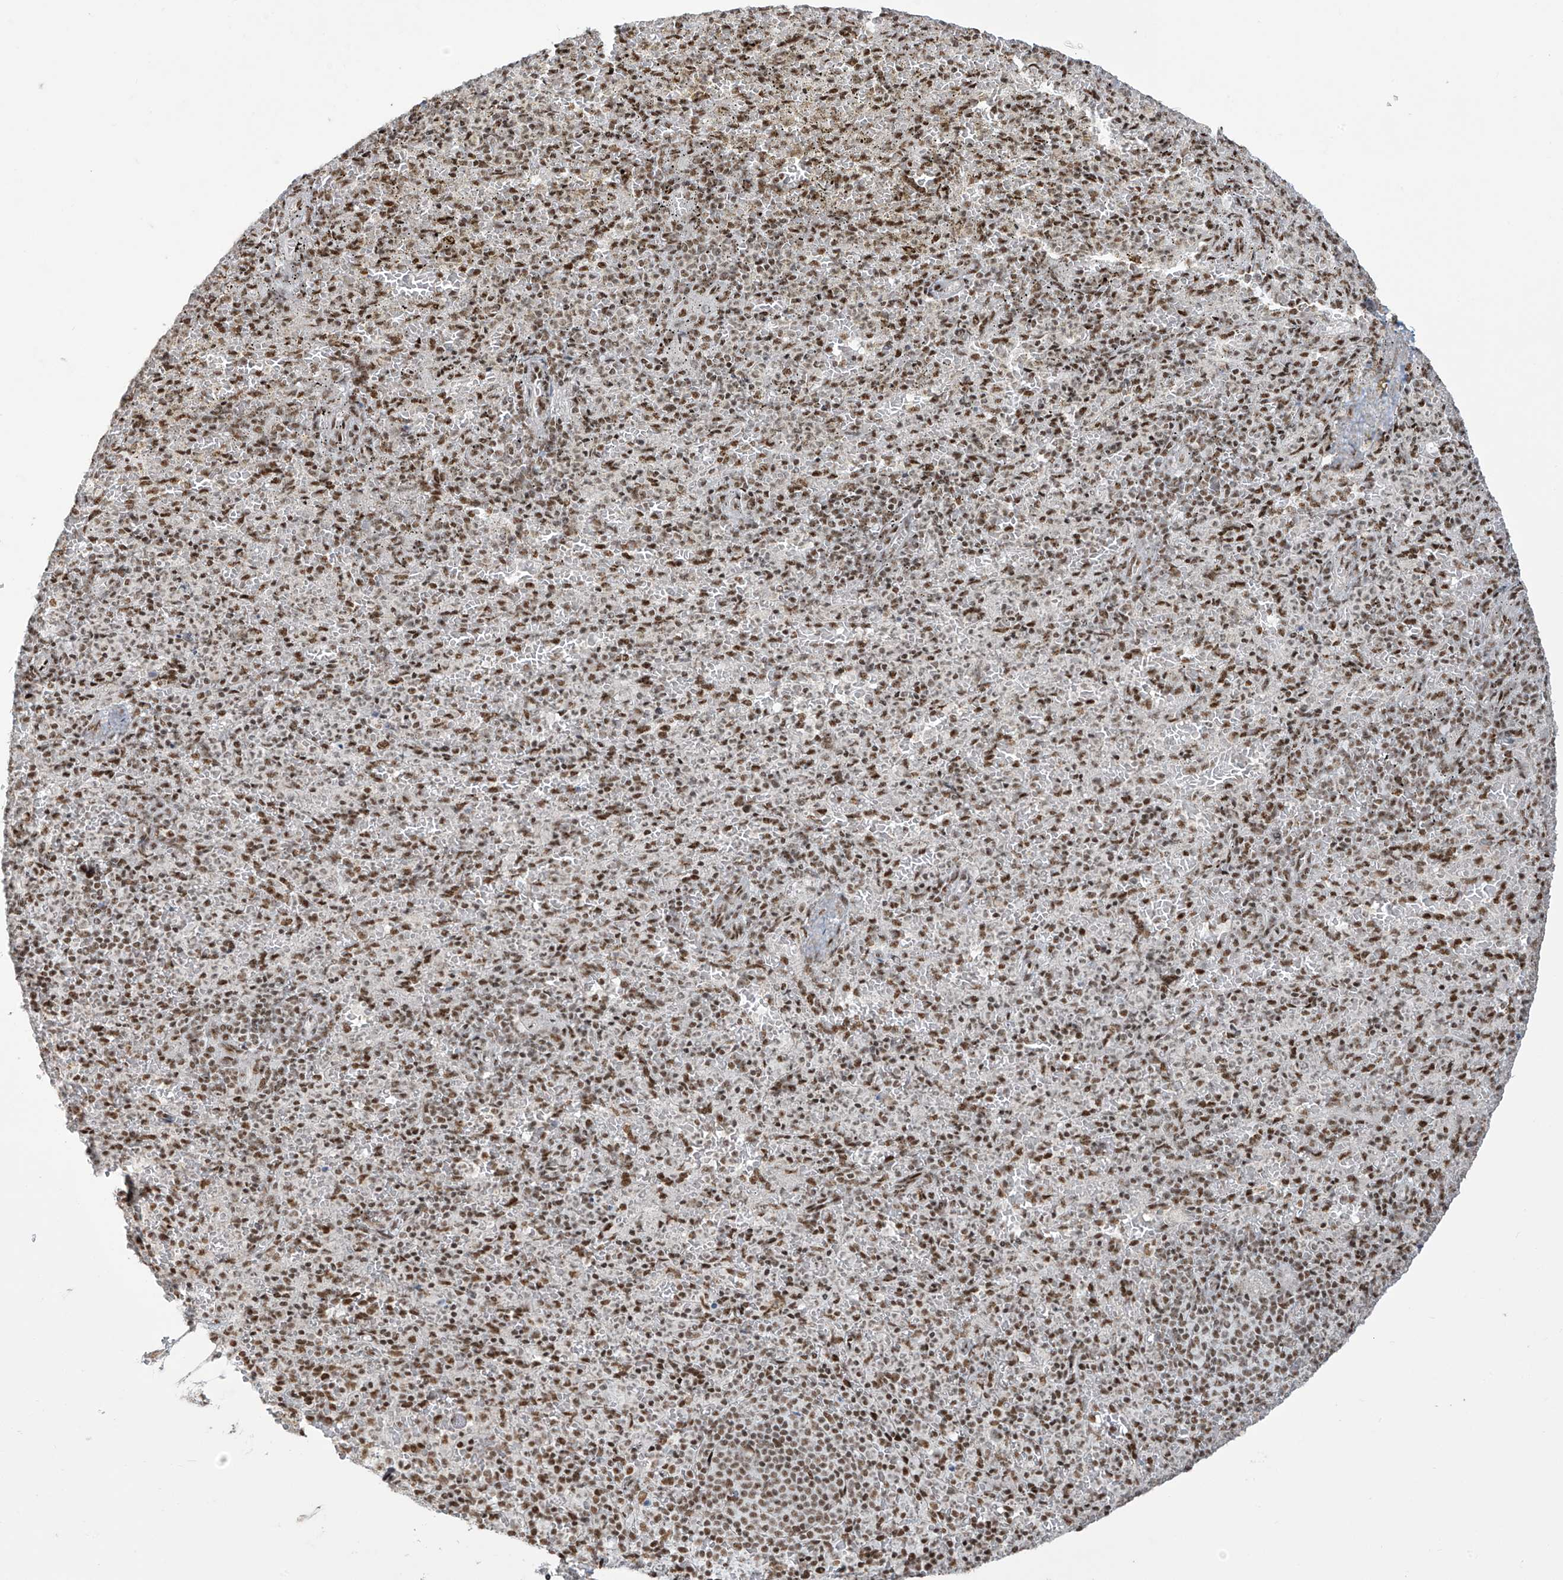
{"staining": {"intensity": "moderate", "quantity": ">75%", "location": "nuclear"}, "tissue": "spleen", "cell_type": "Cells in red pulp", "image_type": "normal", "snomed": [{"axis": "morphology", "description": "Normal tissue, NOS"}, {"axis": "topography", "description": "Spleen"}], "caption": "This is a histology image of IHC staining of benign spleen, which shows moderate expression in the nuclear of cells in red pulp.", "gene": "MS4A6A", "patient": {"sex": "female", "age": 74}}